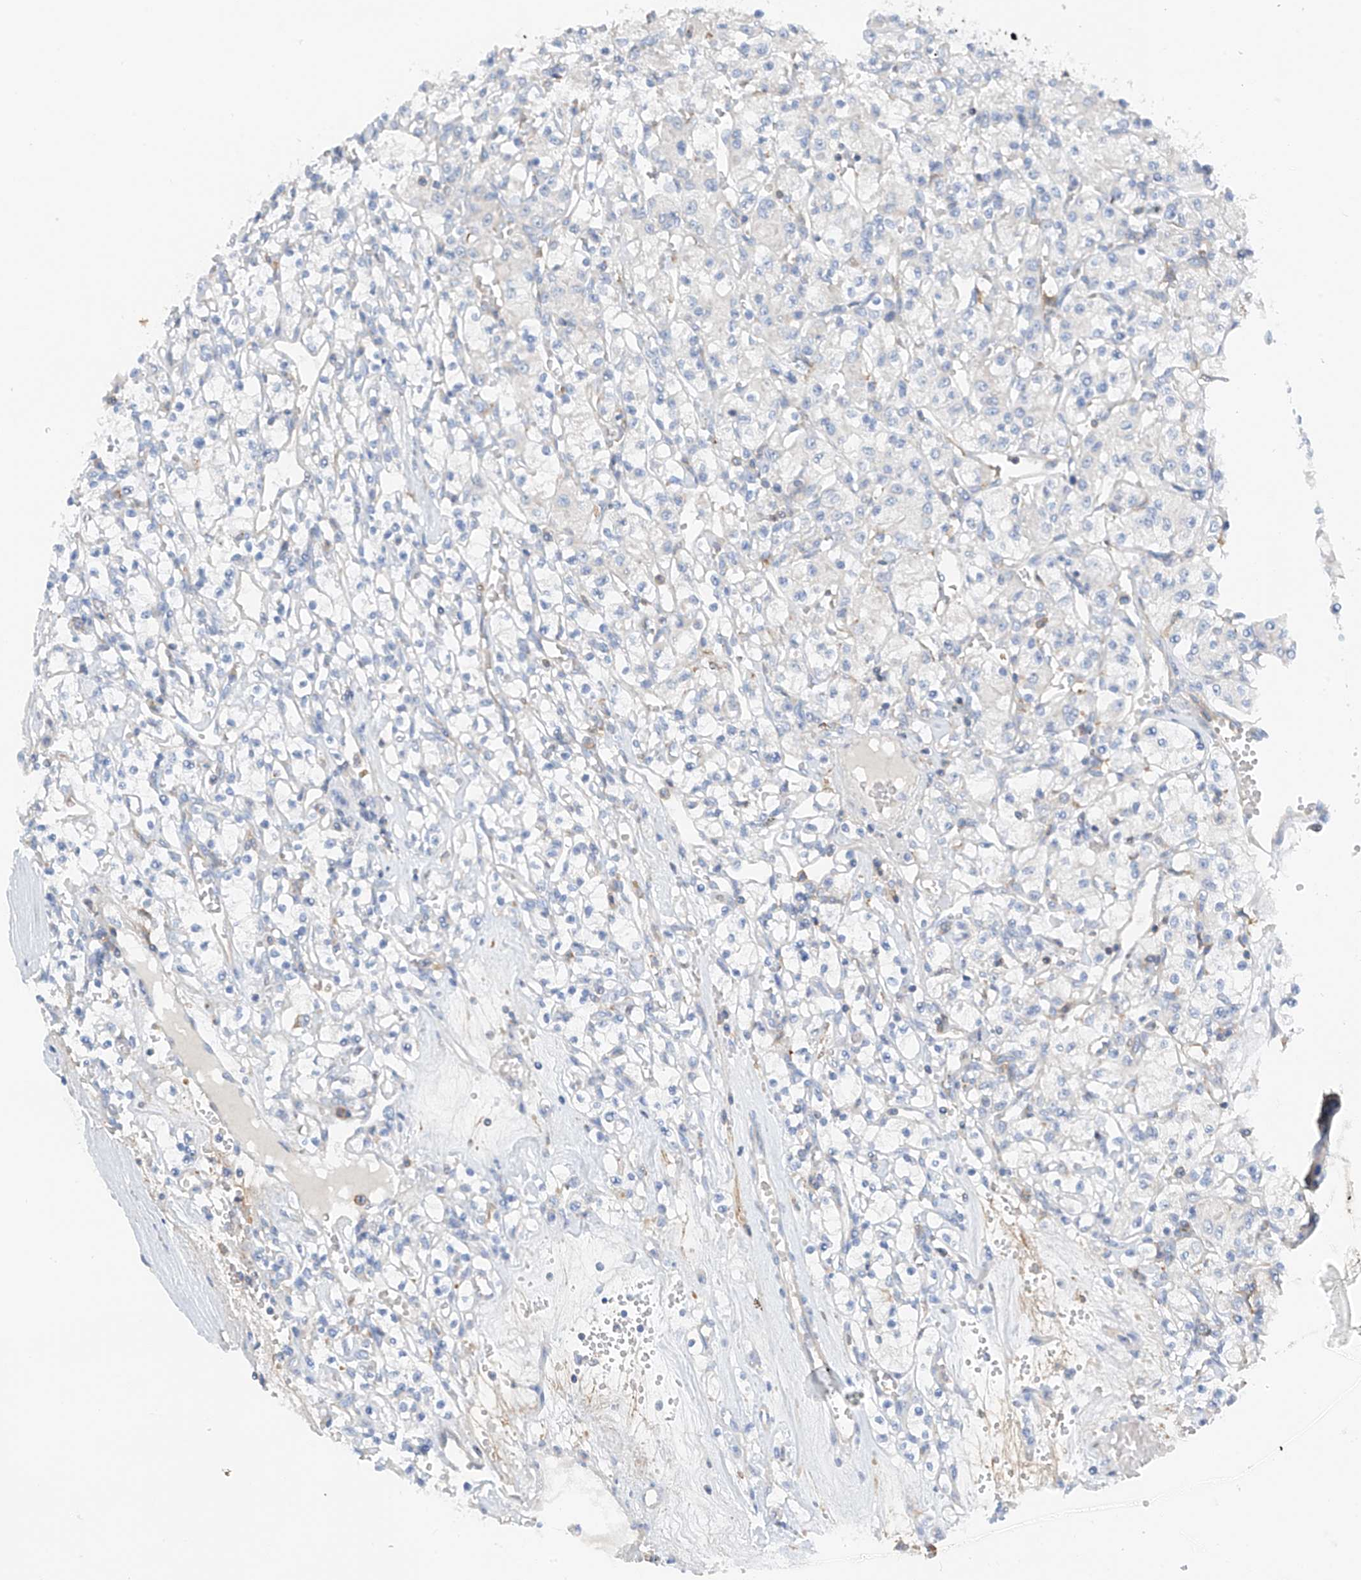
{"staining": {"intensity": "negative", "quantity": "none", "location": "none"}, "tissue": "renal cancer", "cell_type": "Tumor cells", "image_type": "cancer", "snomed": [{"axis": "morphology", "description": "Adenocarcinoma, NOS"}, {"axis": "topography", "description": "Kidney"}], "caption": "Protein analysis of adenocarcinoma (renal) shows no significant expression in tumor cells.", "gene": "NALCN", "patient": {"sex": "female", "age": 59}}